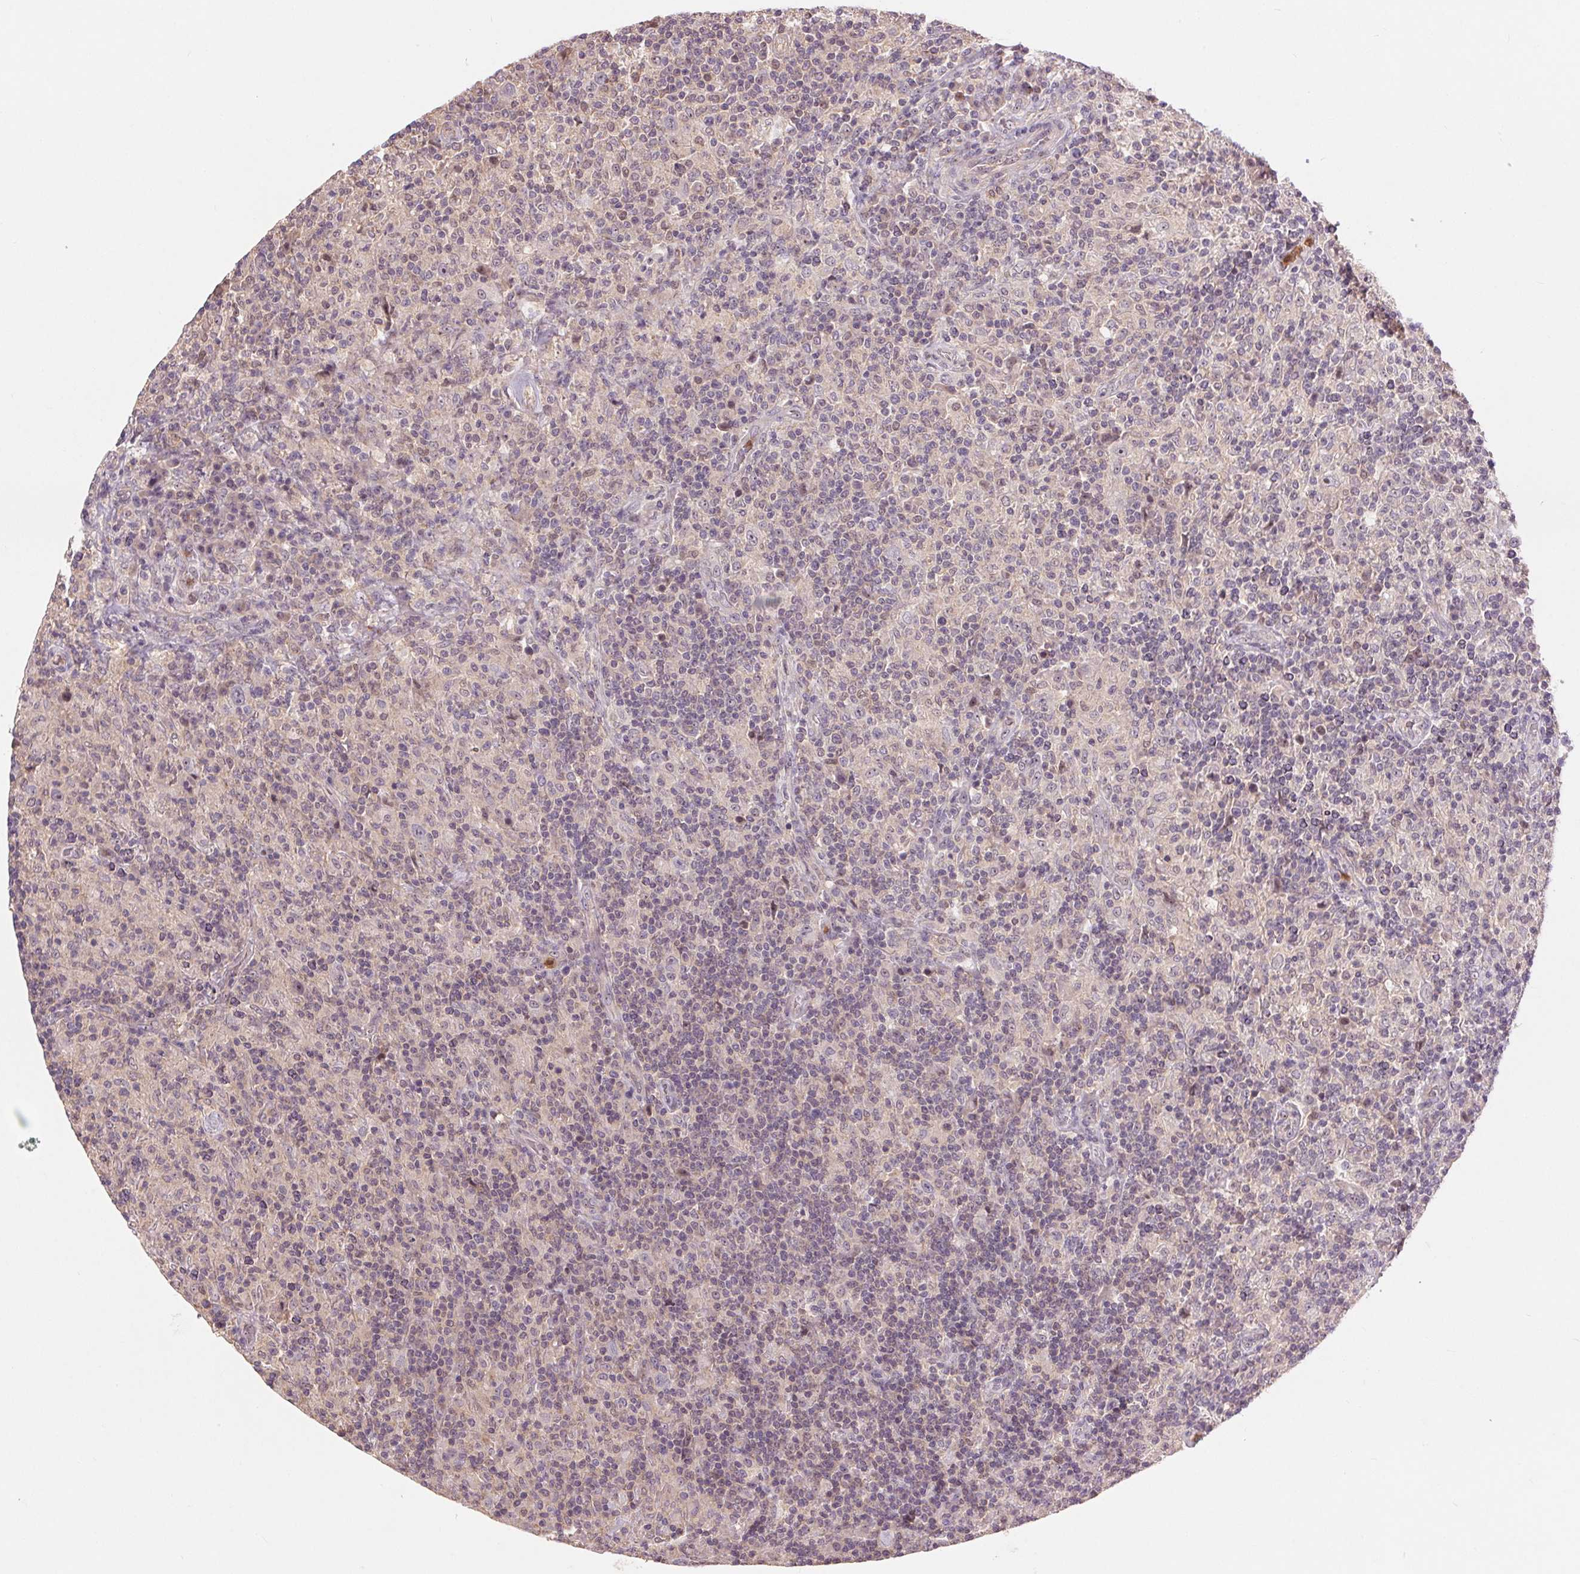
{"staining": {"intensity": "negative", "quantity": "none", "location": "none"}, "tissue": "lymphoma", "cell_type": "Tumor cells", "image_type": "cancer", "snomed": [{"axis": "morphology", "description": "Hodgkin's disease, NOS"}, {"axis": "topography", "description": "Lymph node"}], "caption": "High power microscopy micrograph of an immunohistochemistry histopathology image of Hodgkin's disease, revealing no significant staining in tumor cells.", "gene": "RANBP3L", "patient": {"sex": "male", "age": 70}}